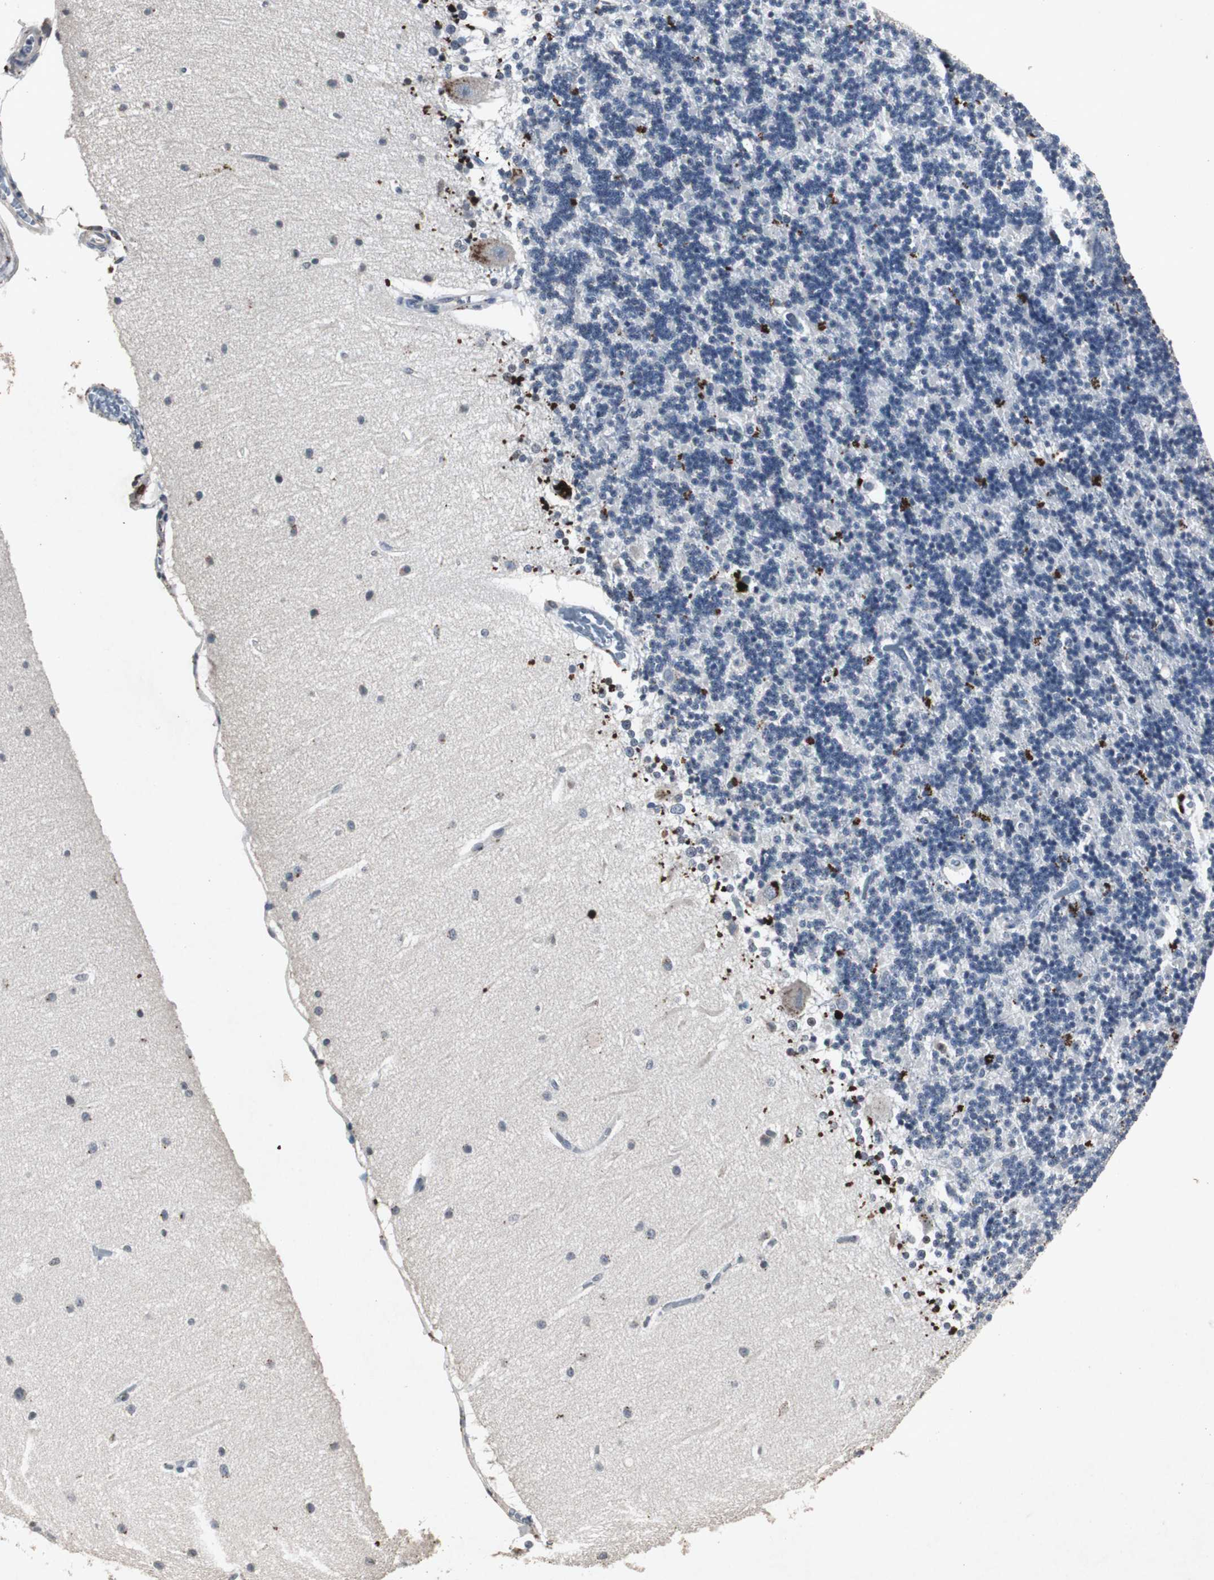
{"staining": {"intensity": "negative", "quantity": "none", "location": "none"}, "tissue": "cerebellum", "cell_type": "Cells in granular layer", "image_type": "normal", "snomed": [{"axis": "morphology", "description": "Normal tissue, NOS"}, {"axis": "topography", "description": "Cerebellum"}], "caption": "Histopathology image shows no significant protein expression in cells in granular layer of unremarkable cerebellum.", "gene": "ADNP2", "patient": {"sex": "female", "age": 54}}